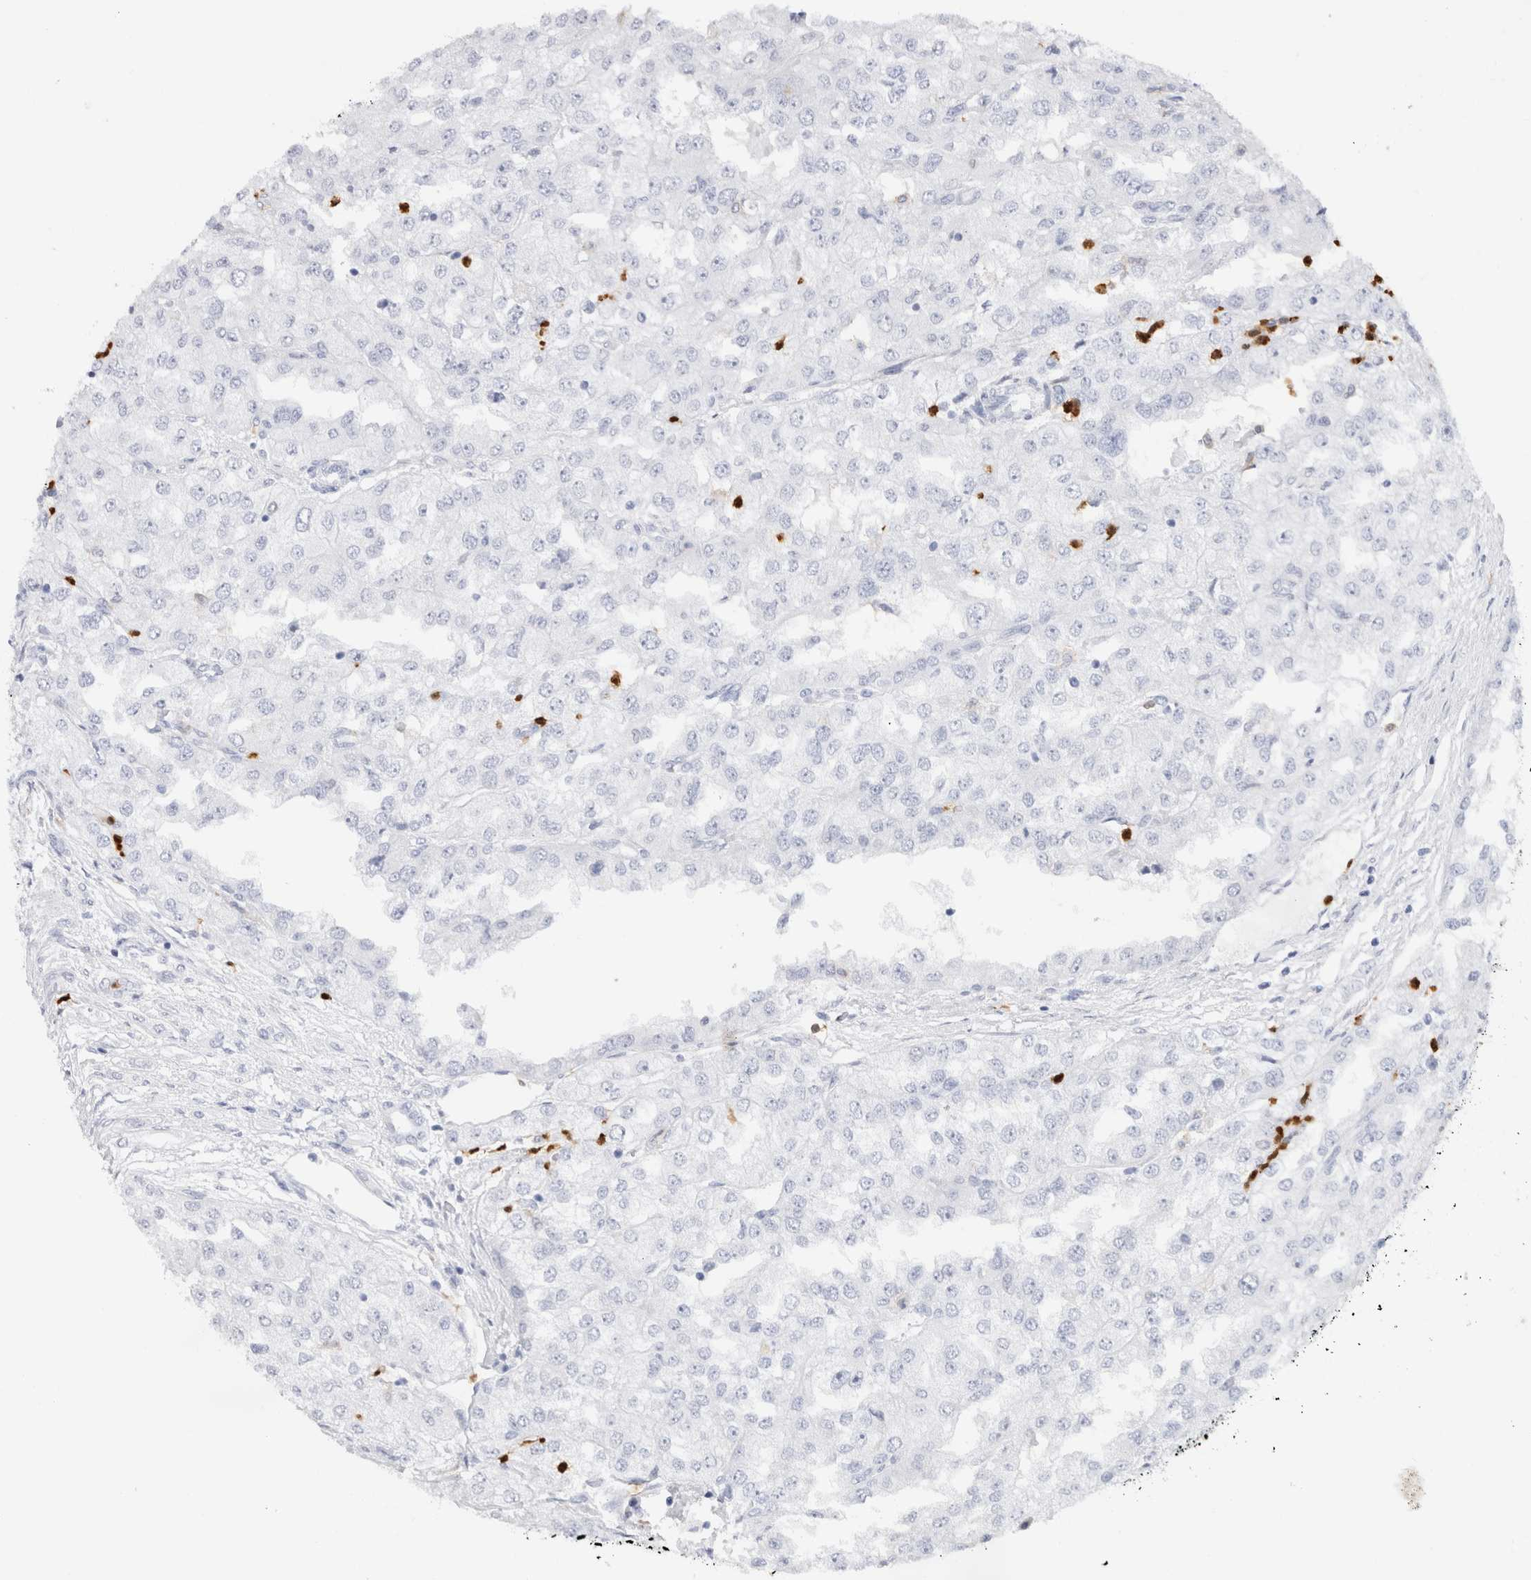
{"staining": {"intensity": "negative", "quantity": "none", "location": "none"}, "tissue": "renal cancer", "cell_type": "Tumor cells", "image_type": "cancer", "snomed": [{"axis": "morphology", "description": "Adenocarcinoma, NOS"}, {"axis": "topography", "description": "Kidney"}], "caption": "Renal cancer (adenocarcinoma) was stained to show a protein in brown. There is no significant expression in tumor cells. Brightfield microscopy of IHC stained with DAB (3,3'-diaminobenzidine) (brown) and hematoxylin (blue), captured at high magnification.", "gene": "SLC10A5", "patient": {"sex": "female", "age": 54}}